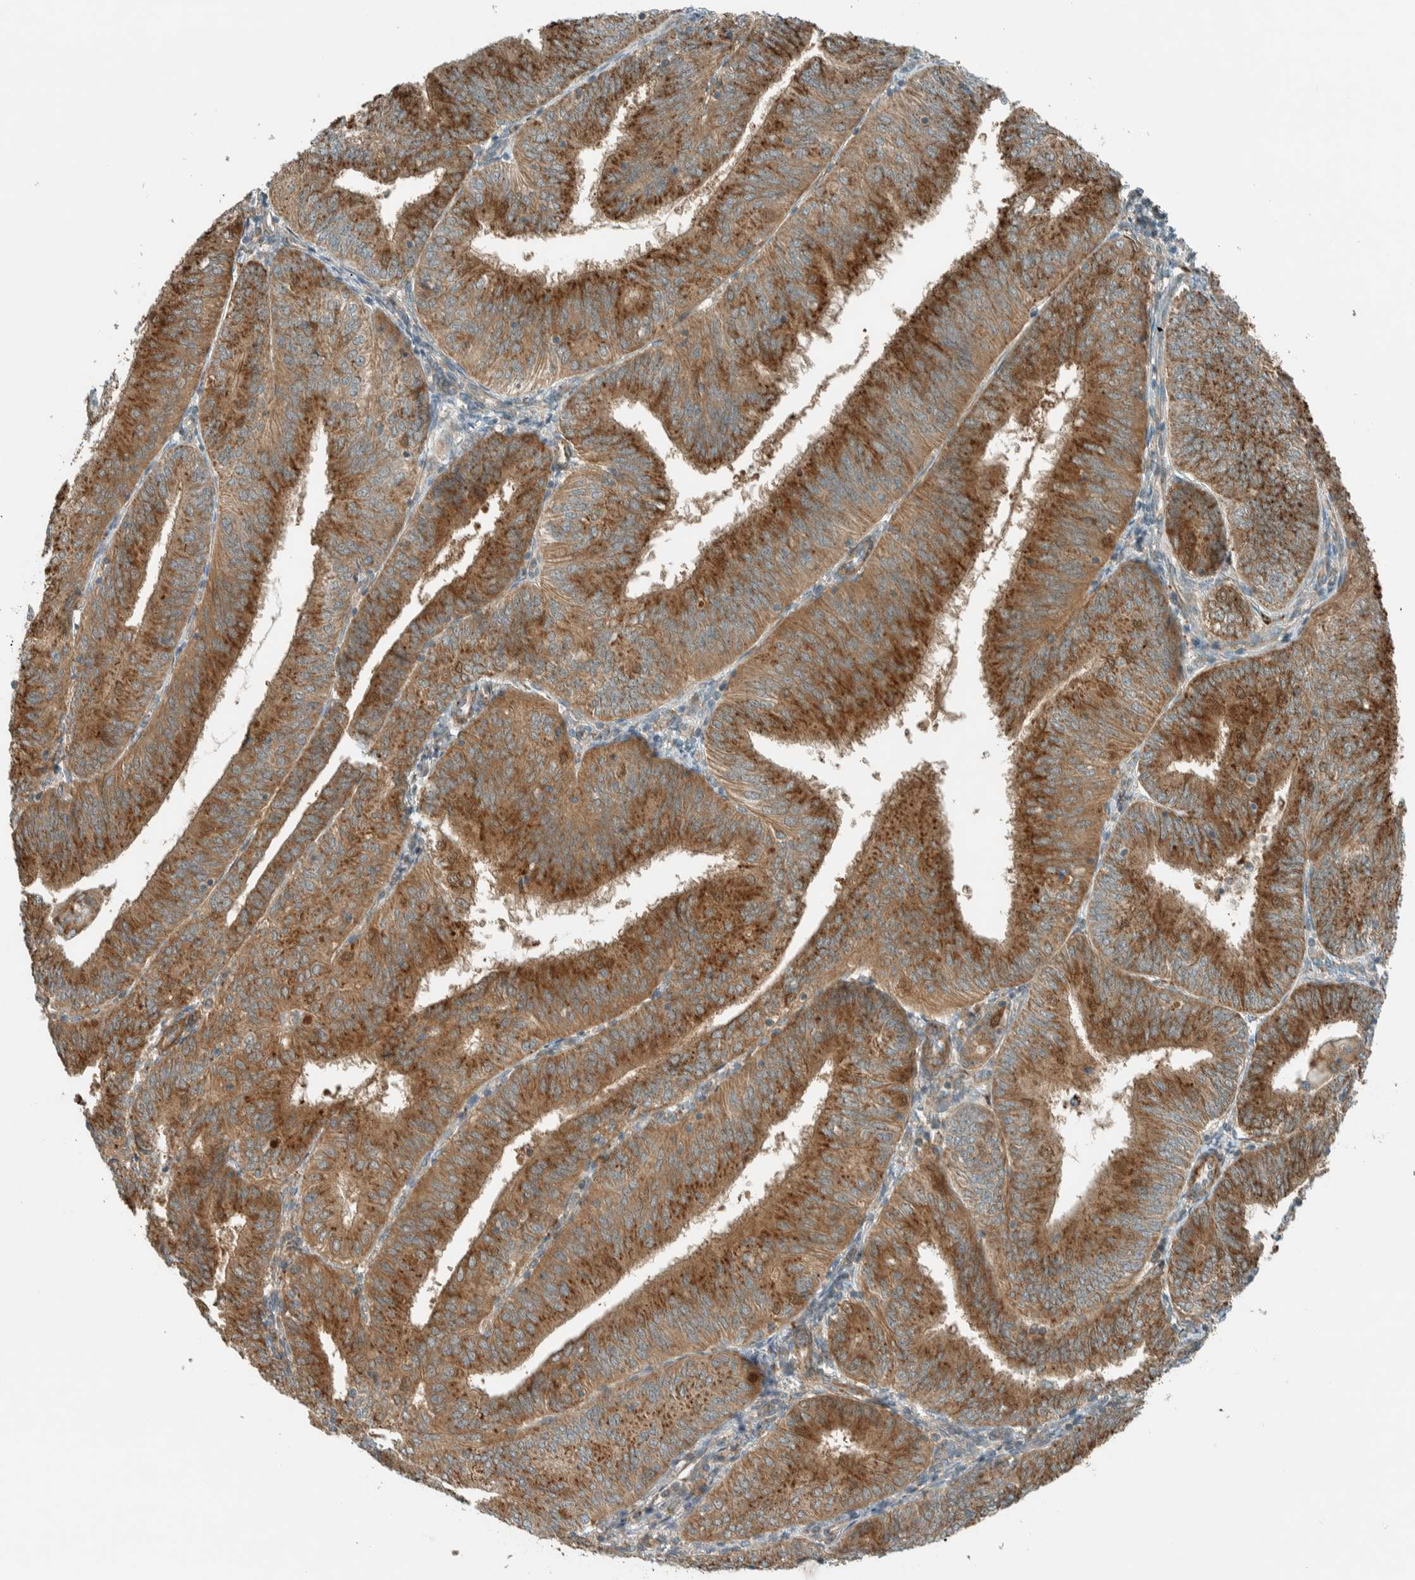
{"staining": {"intensity": "strong", "quantity": ">75%", "location": "cytoplasmic/membranous"}, "tissue": "endometrial cancer", "cell_type": "Tumor cells", "image_type": "cancer", "snomed": [{"axis": "morphology", "description": "Adenocarcinoma, NOS"}, {"axis": "topography", "description": "Endometrium"}], "caption": "An image of endometrial cancer (adenocarcinoma) stained for a protein displays strong cytoplasmic/membranous brown staining in tumor cells. (DAB IHC with brightfield microscopy, high magnification).", "gene": "EXOC7", "patient": {"sex": "female", "age": 58}}